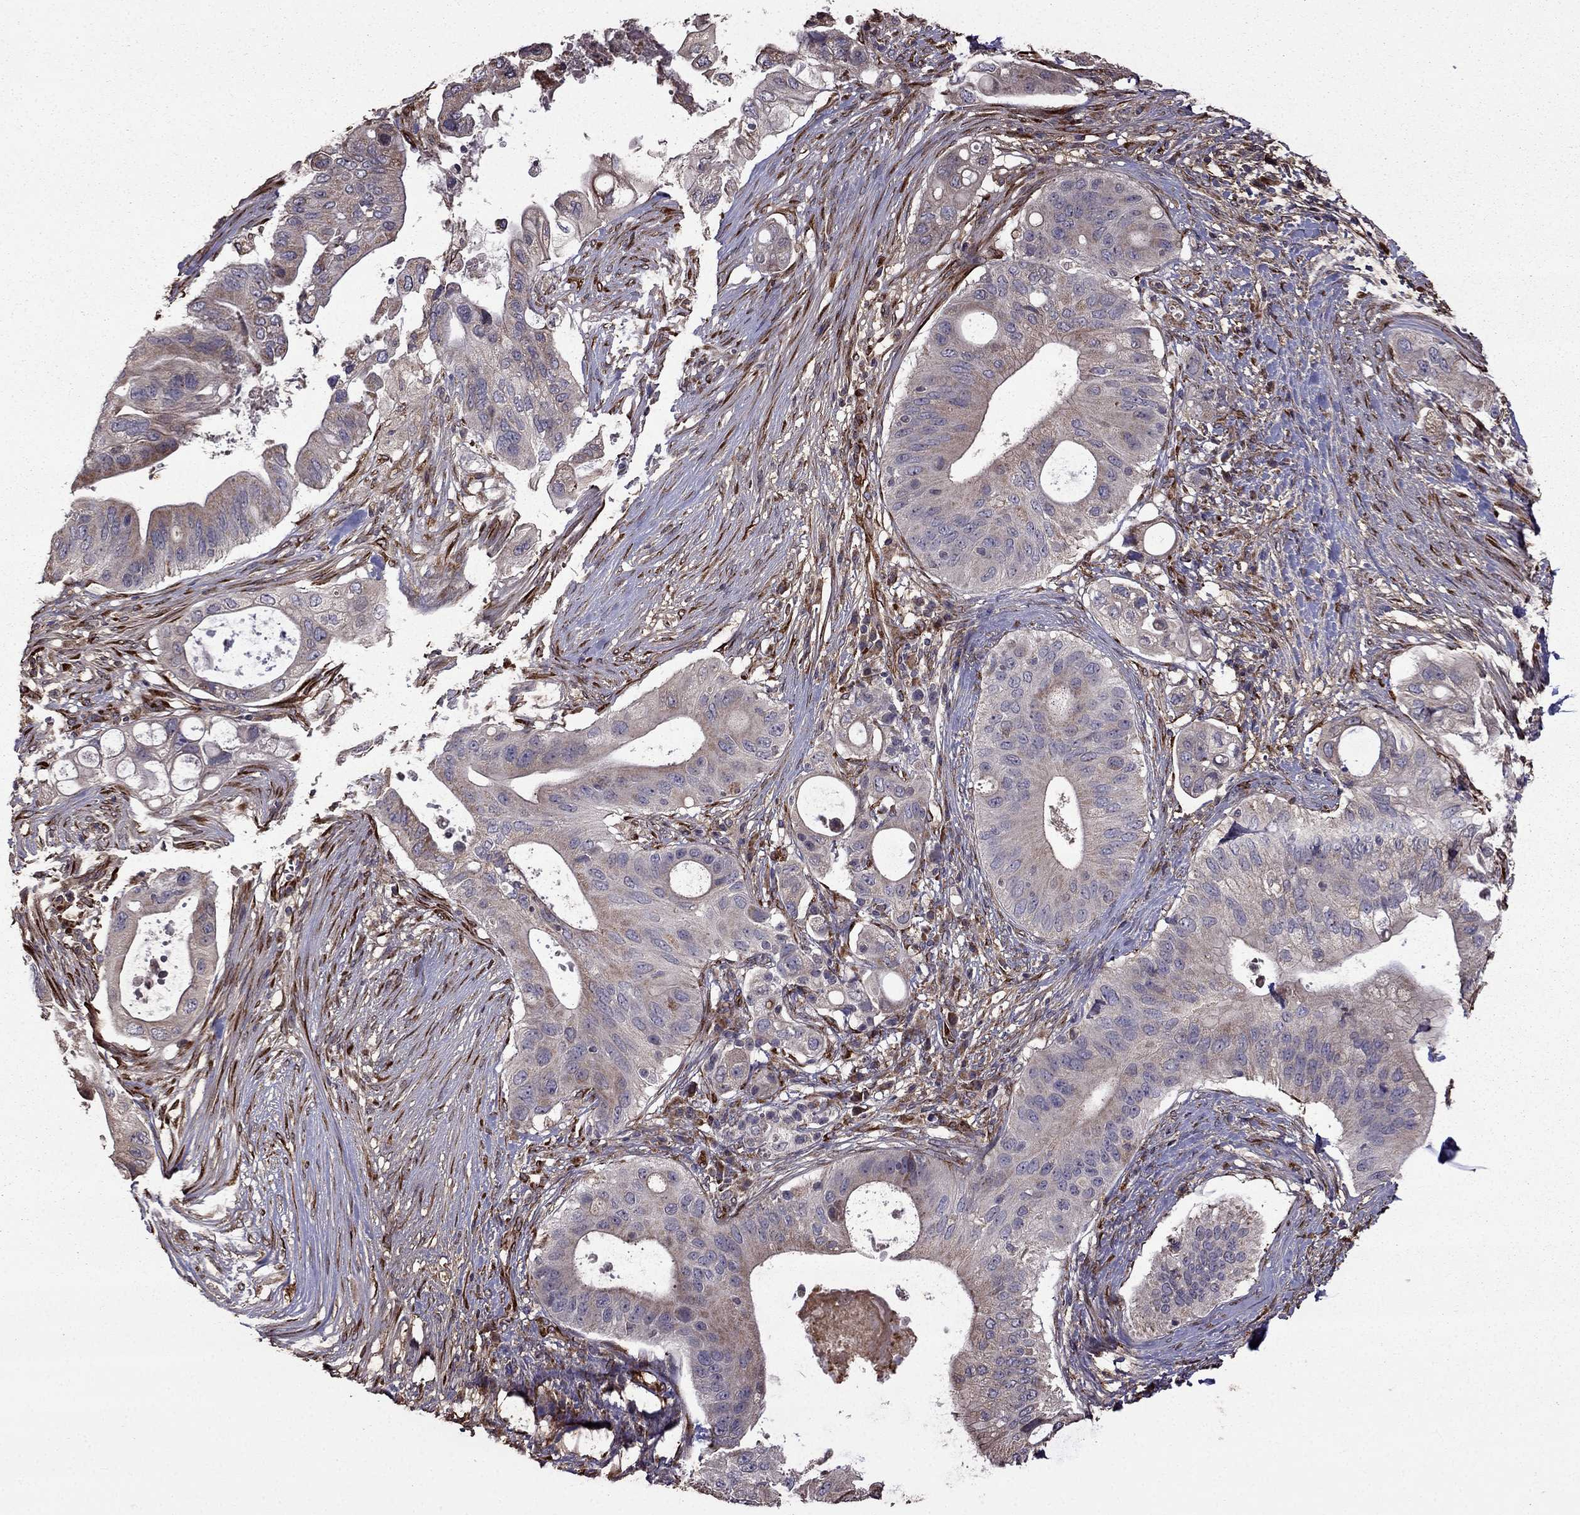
{"staining": {"intensity": "weak", "quantity": "<25%", "location": "cytoplasmic/membranous"}, "tissue": "pancreatic cancer", "cell_type": "Tumor cells", "image_type": "cancer", "snomed": [{"axis": "morphology", "description": "Adenocarcinoma, NOS"}, {"axis": "topography", "description": "Pancreas"}], "caption": "Human adenocarcinoma (pancreatic) stained for a protein using IHC reveals no staining in tumor cells.", "gene": "IKBIP", "patient": {"sex": "female", "age": 72}}